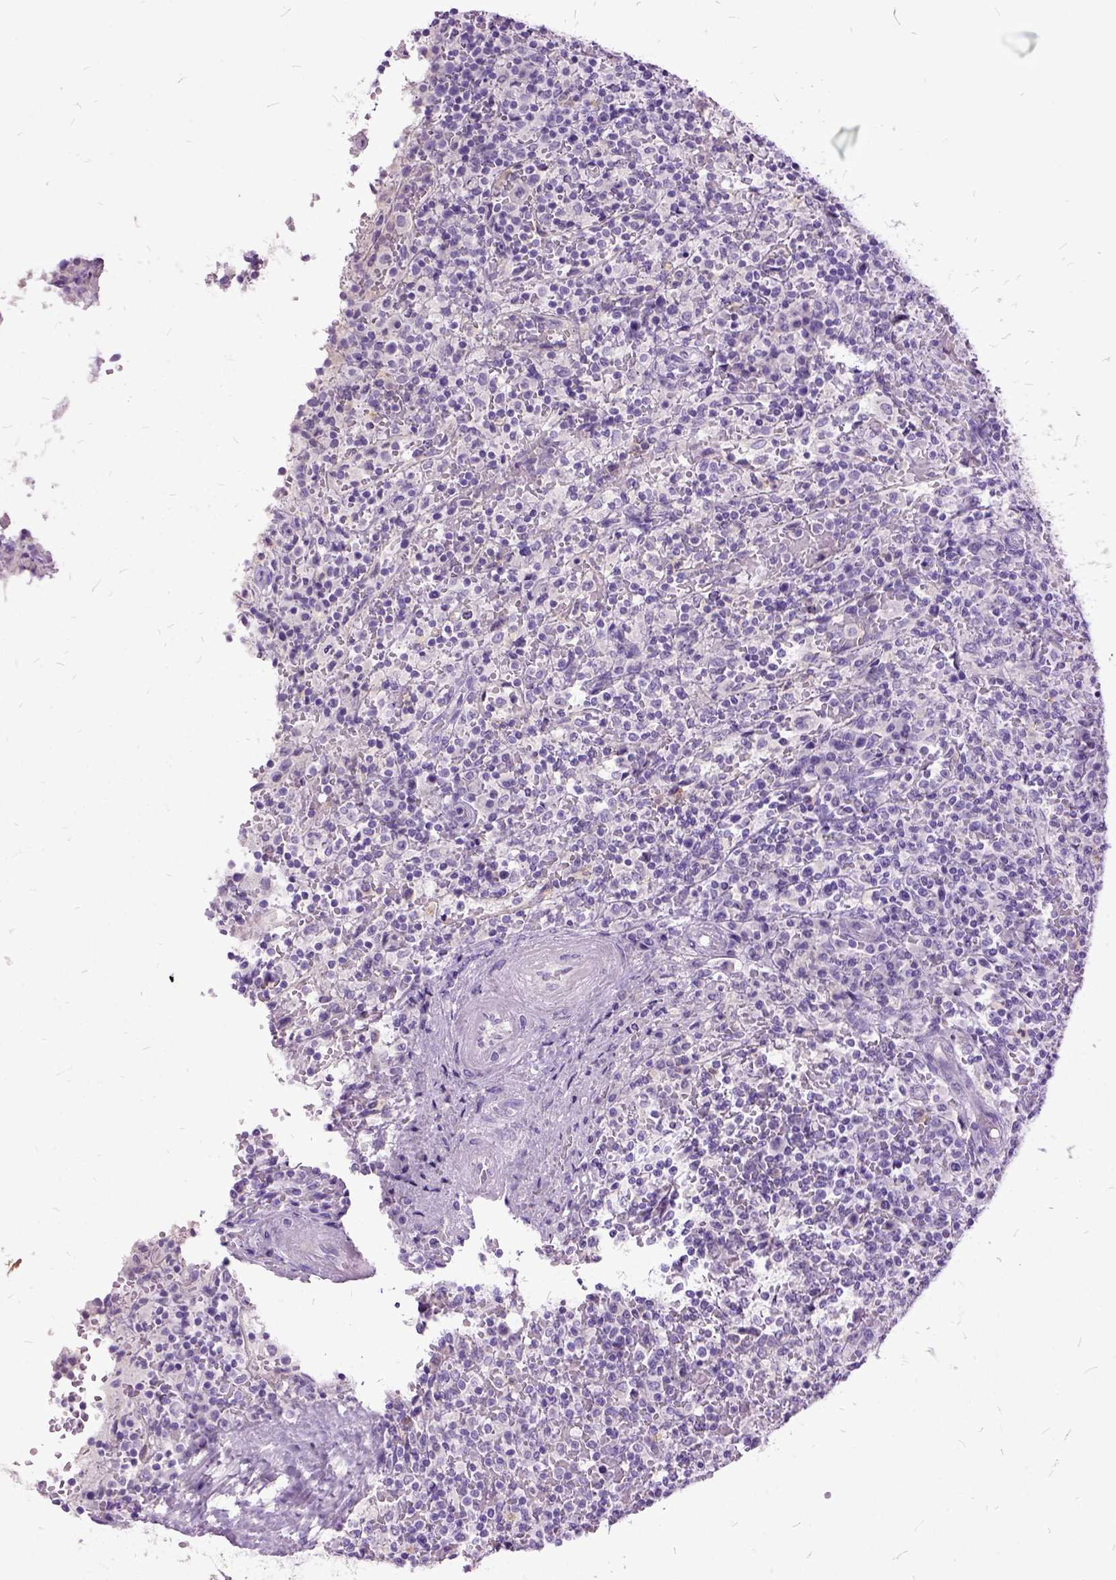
{"staining": {"intensity": "negative", "quantity": "none", "location": "none"}, "tissue": "lymphoma", "cell_type": "Tumor cells", "image_type": "cancer", "snomed": [{"axis": "morphology", "description": "Malignant lymphoma, non-Hodgkin's type, Low grade"}, {"axis": "topography", "description": "Spleen"}], "caption": "The IHC image has no significant staining in tumor cells of low-grade malignant lymphoma, non-Hodgkin's type tissue.", "gene": "MME", "patient": {"sex": "male", "age": 62}}